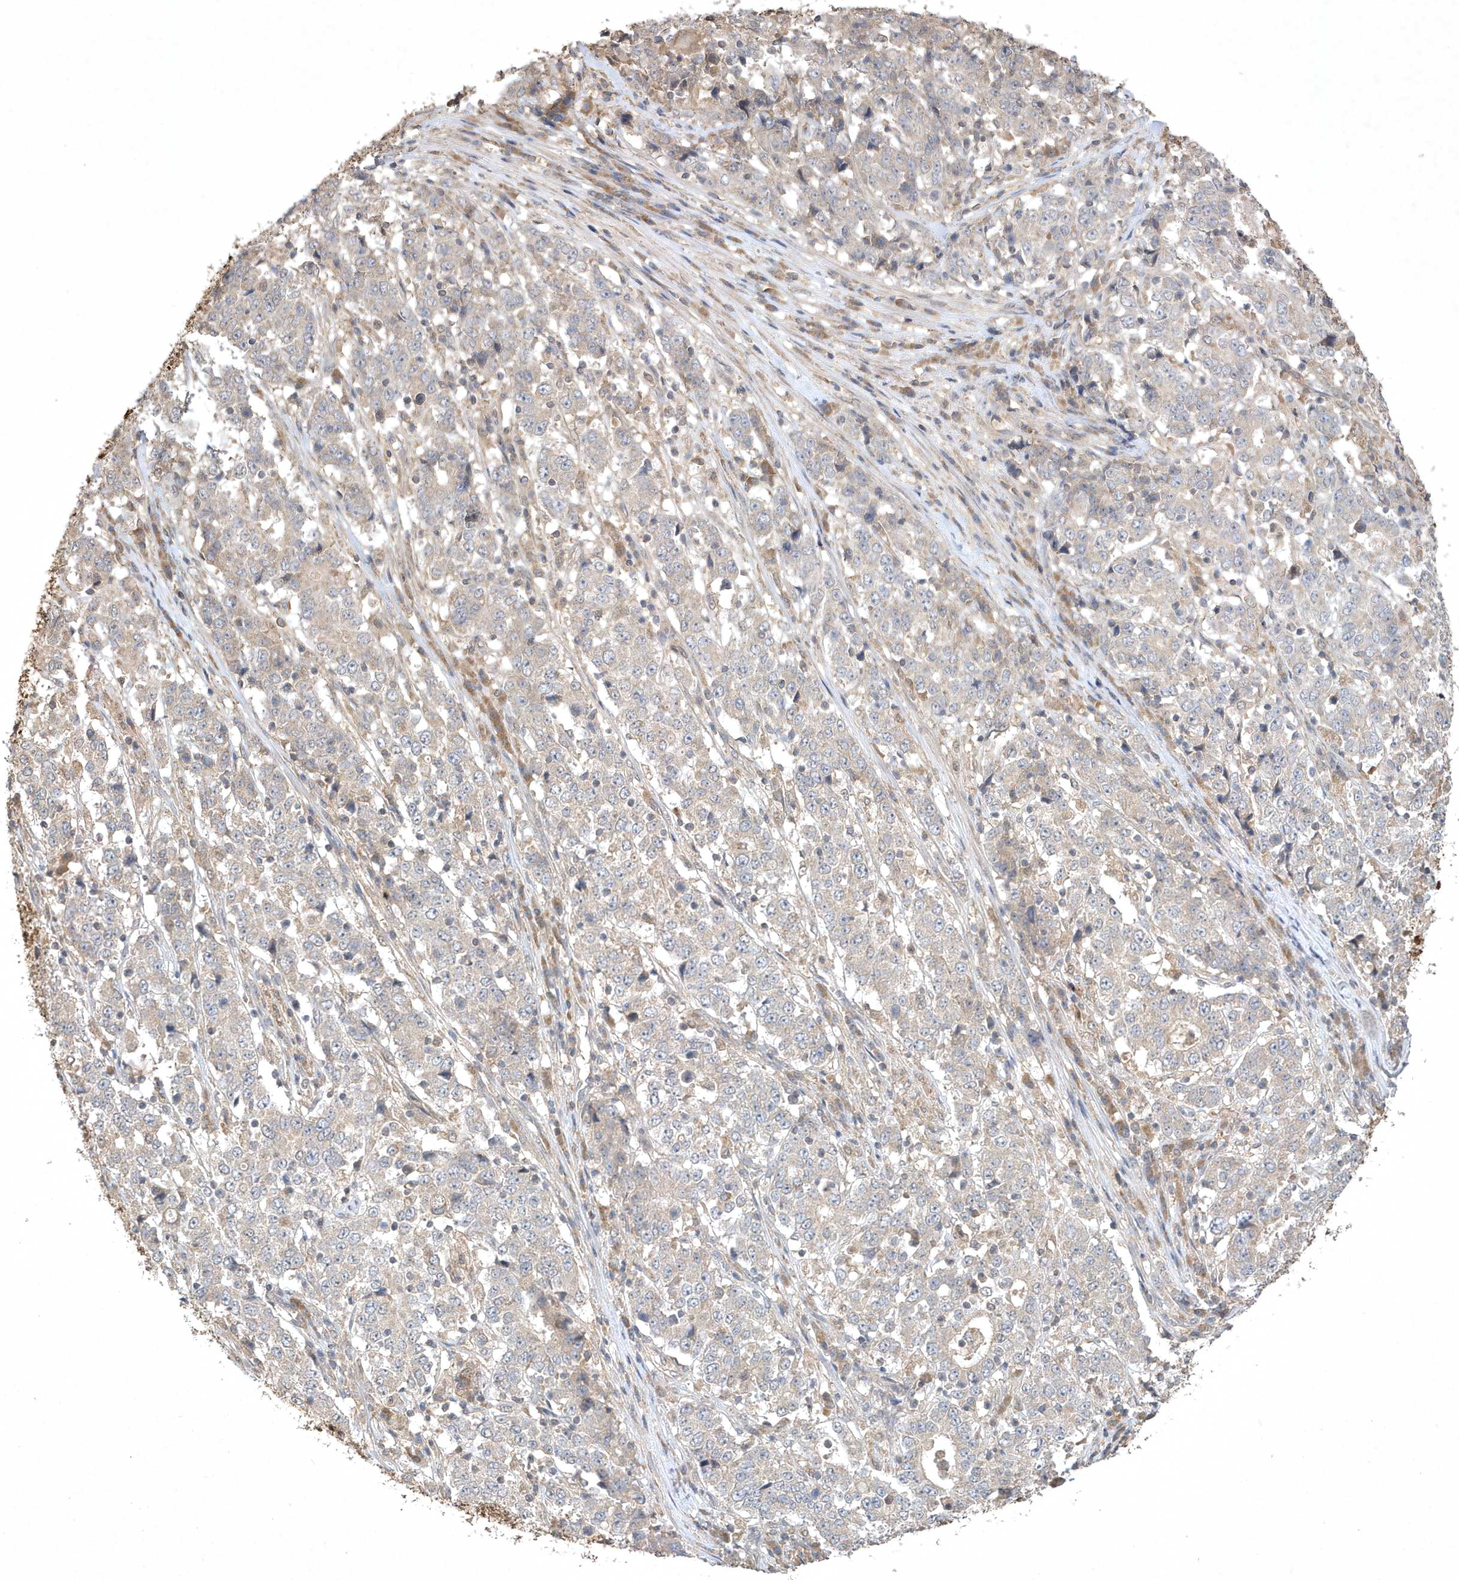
{"staining": {"intensity": "negative", "quantity": "none", "location": "none"}, "tissue": "stomach cancer", "cell_type": "Tumor cells", "image_type": "cancer", "snomed": [{"axis": "morphology", "description": "Adenocarcinoma, NOS"}, {"axis": "topography", "description": "Stomach"}], "caption": "This is a image of IHC staining of adenocarcinoma (stomach), which shows no expression in tumor cells. (DAB immunohistochemistry visualized using brightfield microscopy, high magnification).", "gene": "AKR7A2", "patient": {"sex": "male", "age": 59}}